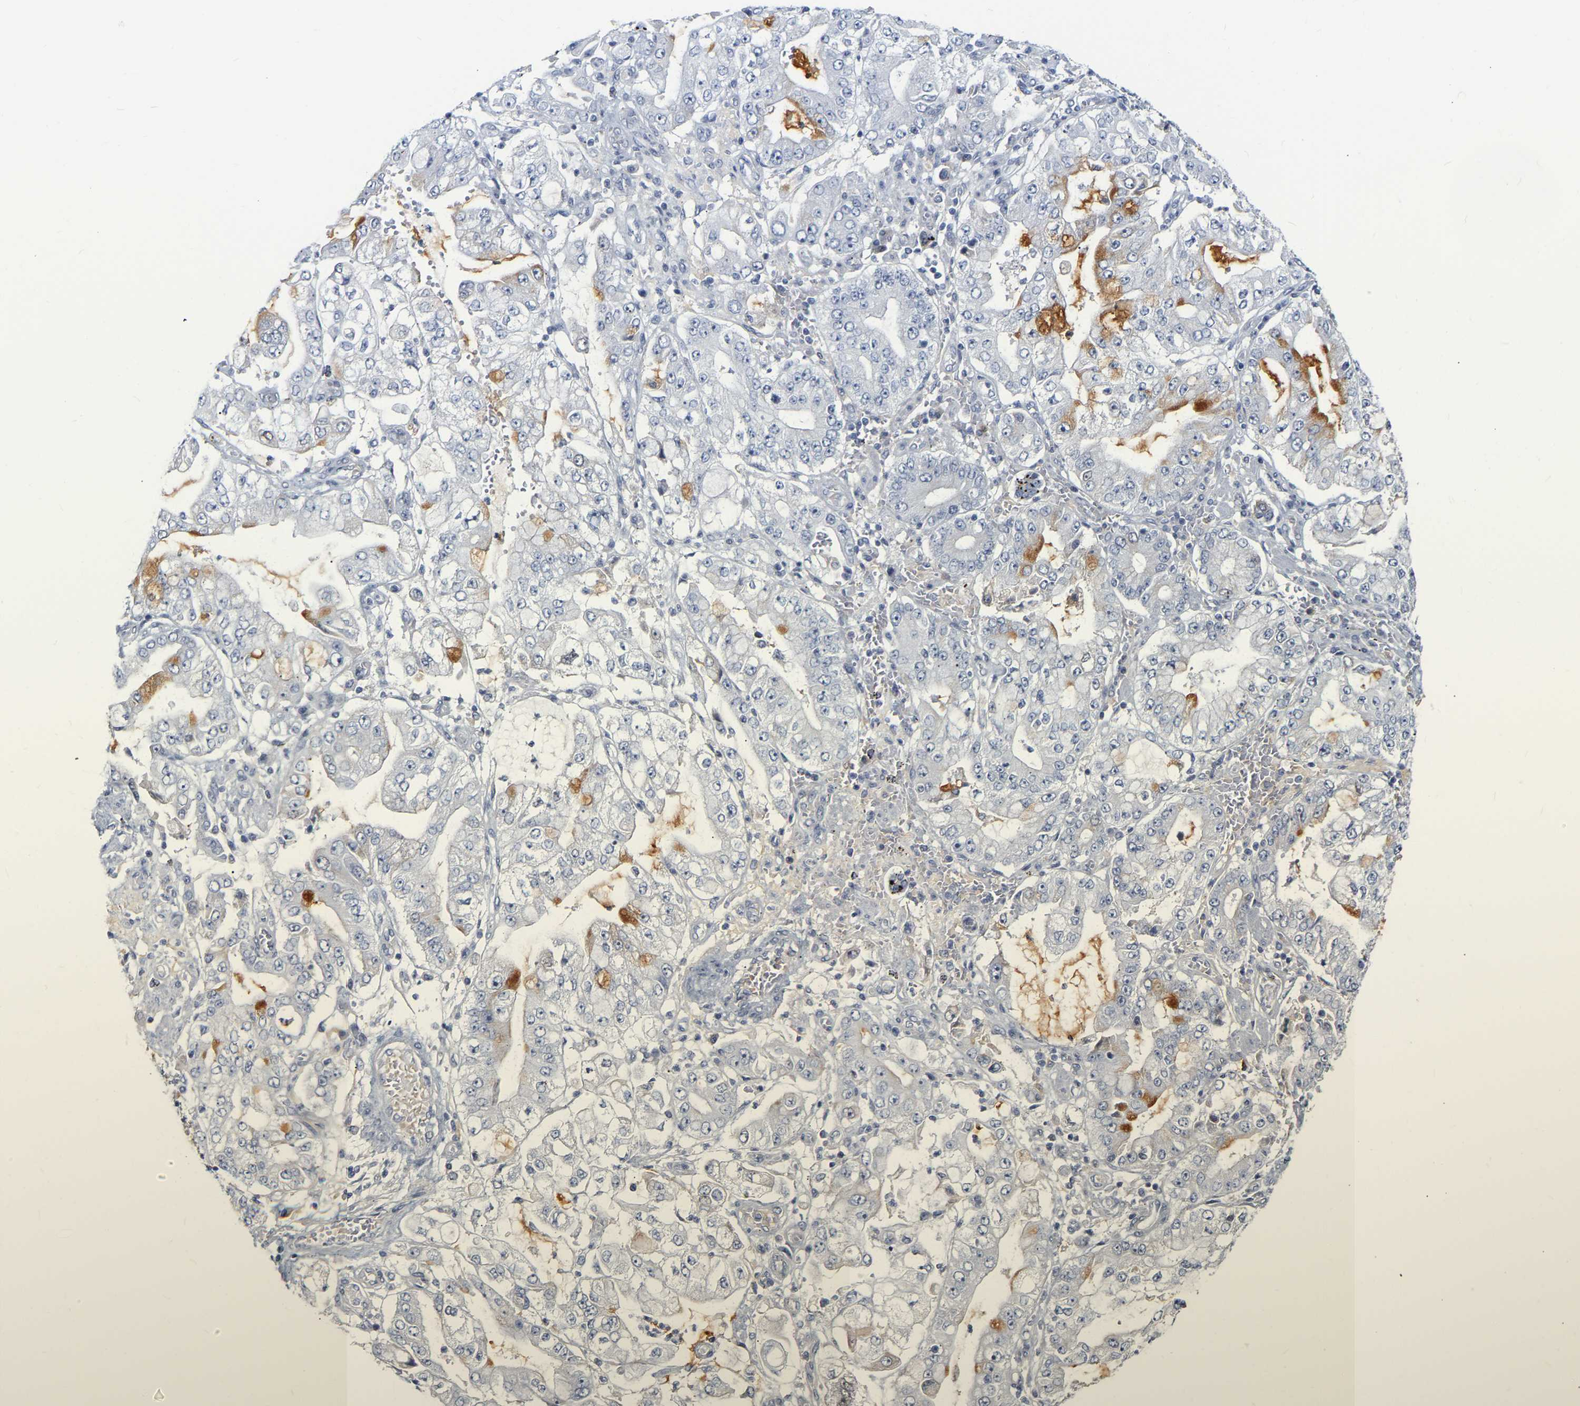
{"staining": {"intensity": "moderate", "quantity": "<25%", "location": "cytoplasmic/membranous"}, "tissue": "stomach cancer", "cell_type": "Tumor cells", "image_type": "cancer", "snomed": [{"axis": "morphology", "description": "Adenocarcinoma, NOS"}, {"axis": "topography", "description": "Stomach"}], "caption": "IHC (DAB (3,3'-diaminobenzidine)) staining of human adenocarcinoma (stomach) reveals moderate cytoplasmic/membranous protein expression in about <25% of tumor cells.", "gene": "GNAS", "patient": {"sex": "male", "age": 76}}